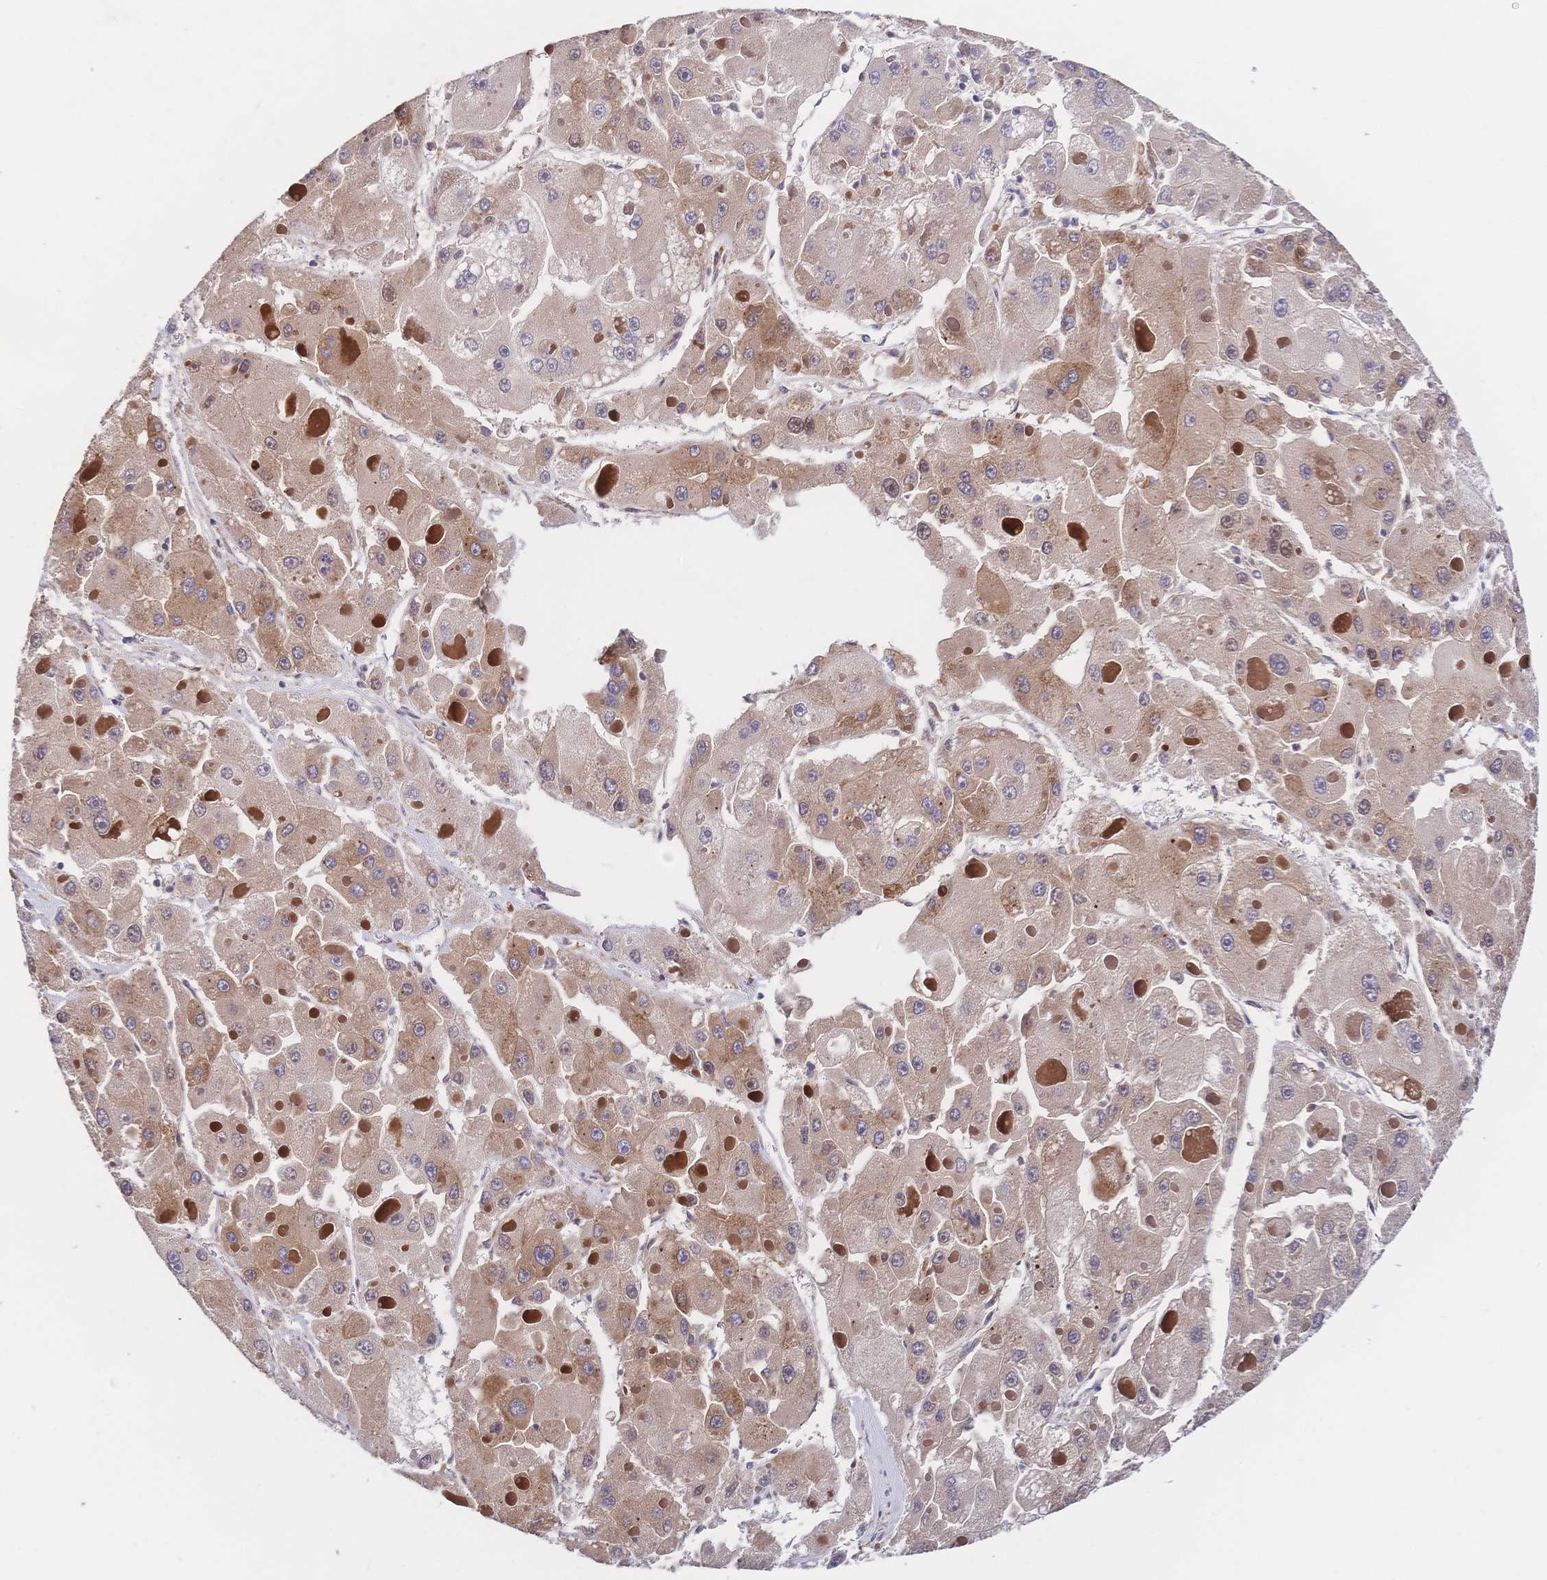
{"staining": {"intensity": "moderate", "quantity": ">75%", "location": "cytoplasmic/membranous"}, "tissue": "liver cancer", "cell_type": "Tumor cells", "image_type": "cancer", "snomed": [{"axis": "morphology", "description": "Carcinoma, Hepatocellular, NOS"}, {"axis": "topography", "description": "Liver"}], "caption": "Immunohistochemical staining of human liver hepatocellular carcinoma displays medium levels of moderate cytoplasmic/membranous protein staining in about >75% of tumor cells. The staining was performed using DAB, with brown indicating positive protein expression. Nuclei are stained blue with hematoxylin.", "gene": "LMO4", "patient": {"sex": "female", "age": 73}}